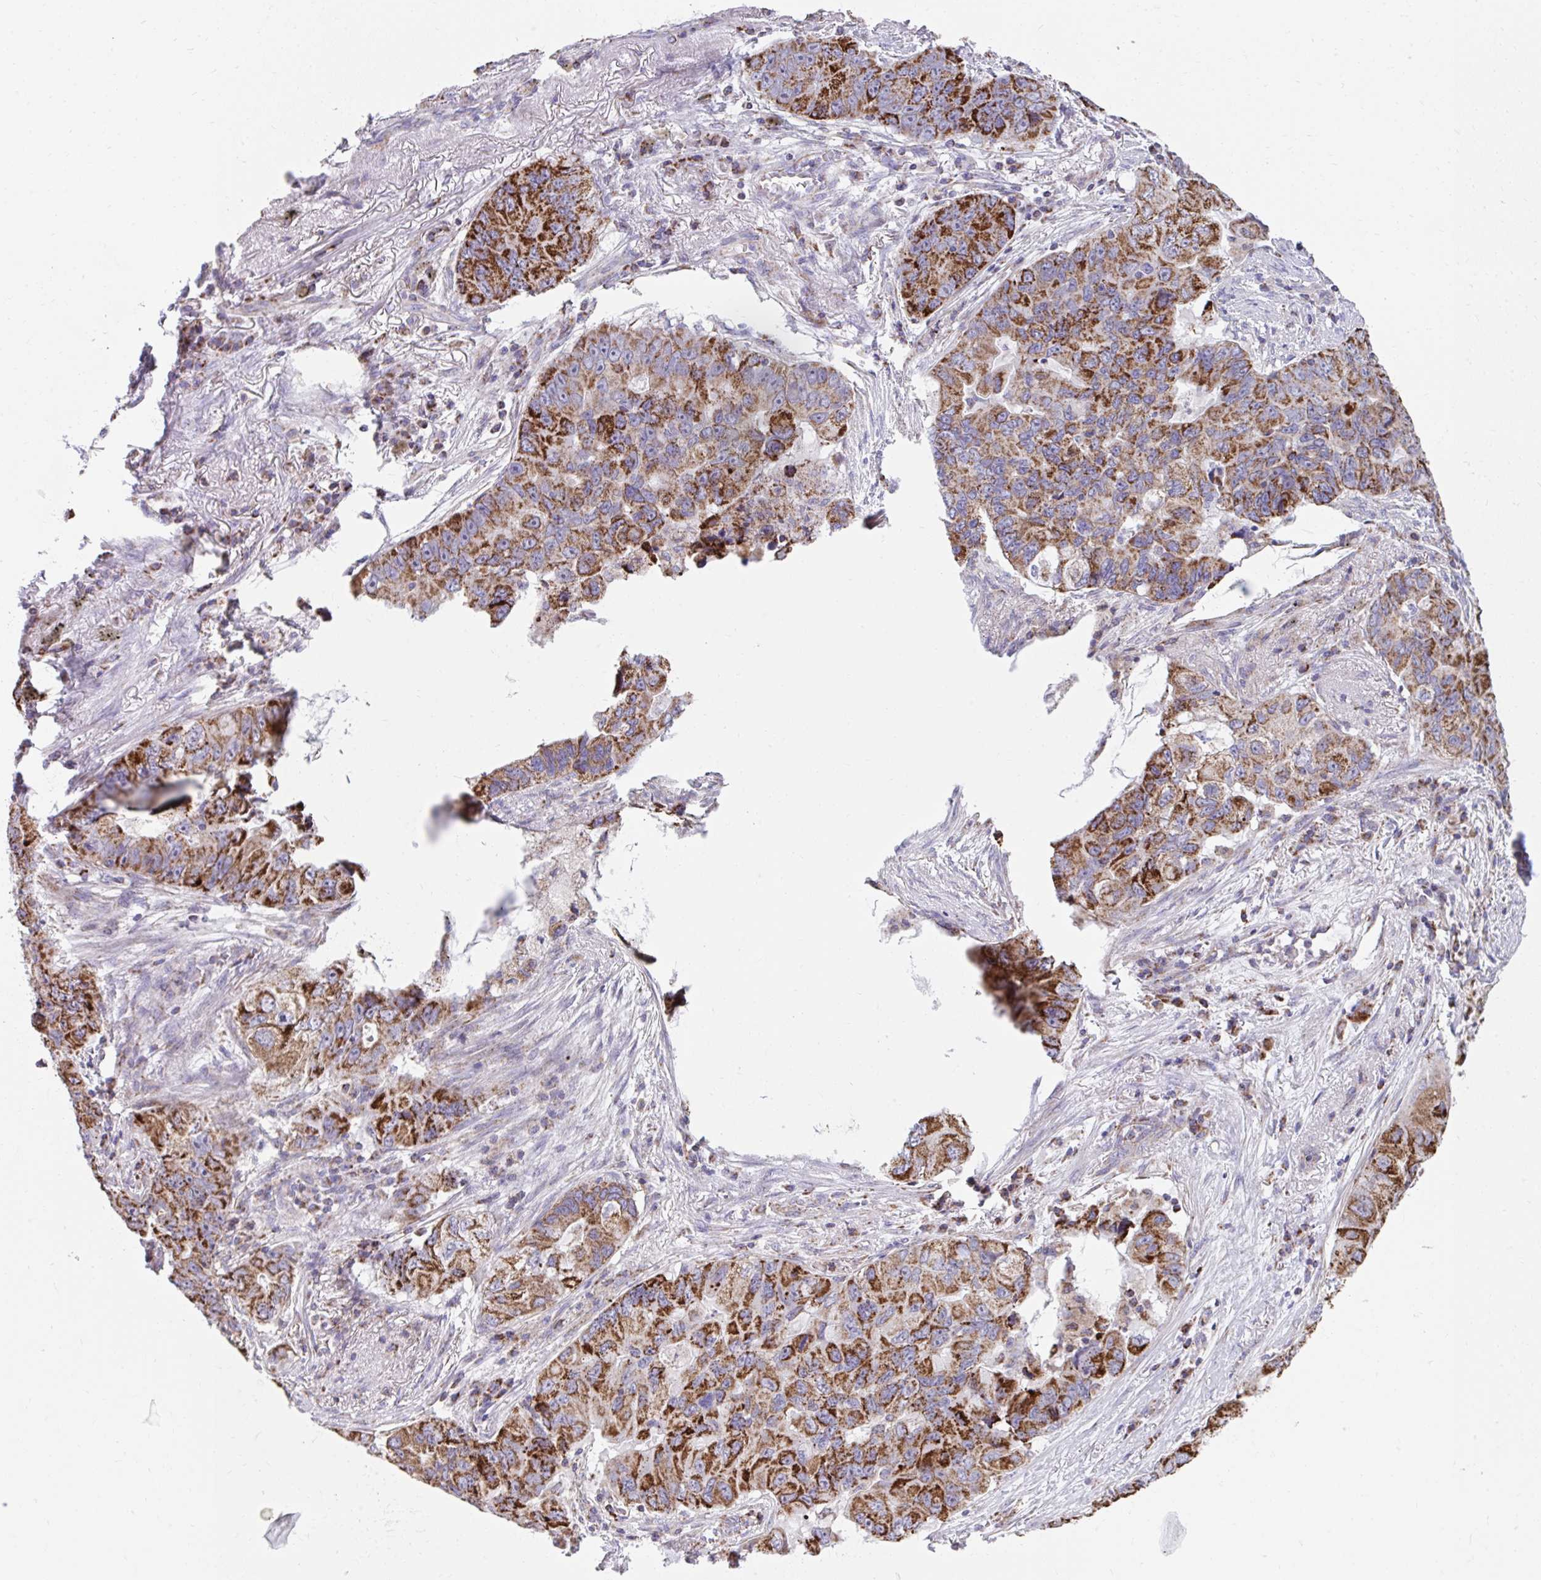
{"staining": {"intensity": "strong", "quantity": ">75%", "location": "cytoplasmic/membranous"}, "tissue": "lung cancer", "cell_type": "Tumor cells", "image_type": "cancer", "snomed": [{"axis": "morphology", "description": "Adenocarcinoma, NOS"}, {"axis": "morphology", "description": "Adenocarcinoma, metastatic, NOS"}, {"axis": "topography", "description": "Lymph node"}, {"axis": "topography", "description": "Lung"}], "caption": "DAB immunohistochemical staining of lung adenocarcinoma exhibits strong cytoplasmic/membranous protein positivity in about >75% of tumor cells. The staining was performed using DAB to visualize the protein expression in brown, while the nuclei were stained in blue with hematoxylin (Magnification: 20x).", "gene": "PRRG3", "patient": {"sex": "female", "age": 54}}